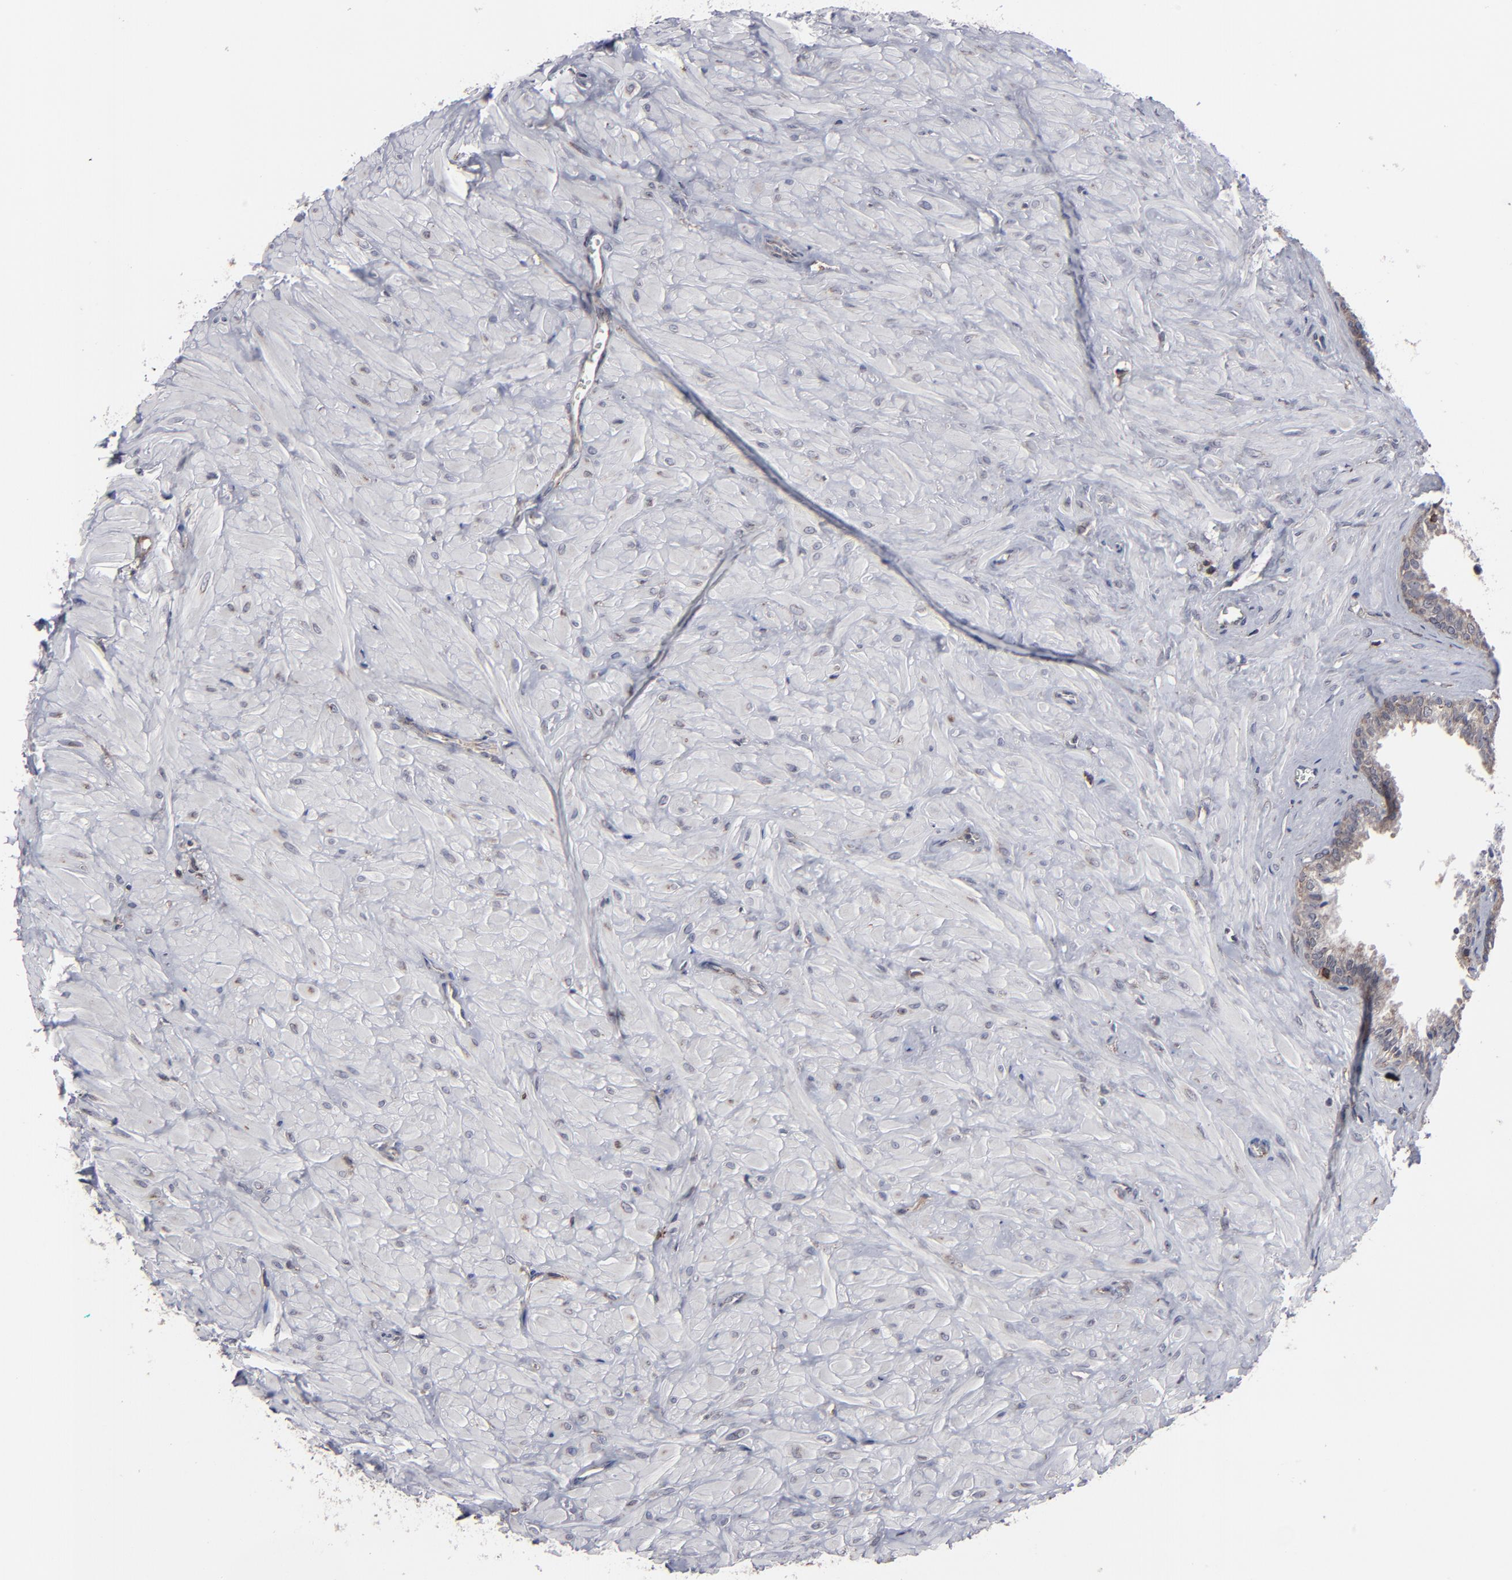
{"staining": {"intensity": "moderate", "quantity": ">75%", "location": "cytoplasmic/membranous"}, "tissue": "seminal vesicle", "cell_type": "Glandular cells", "image_type": "normal", "snomed": [{"axis": "morphology", "description": "Normal tissue, NOS"}, {"axis": "topography", "description": "Seminal veicle"}], "caption": "Moderate cytoplasmic/membranous staining for a protein is appreciated in about >75% of glandular cells of unremarkable seminal vesicle using IHC.", "gene": "KIAA2026", "patient": {"sex": "male", "age": 26}}